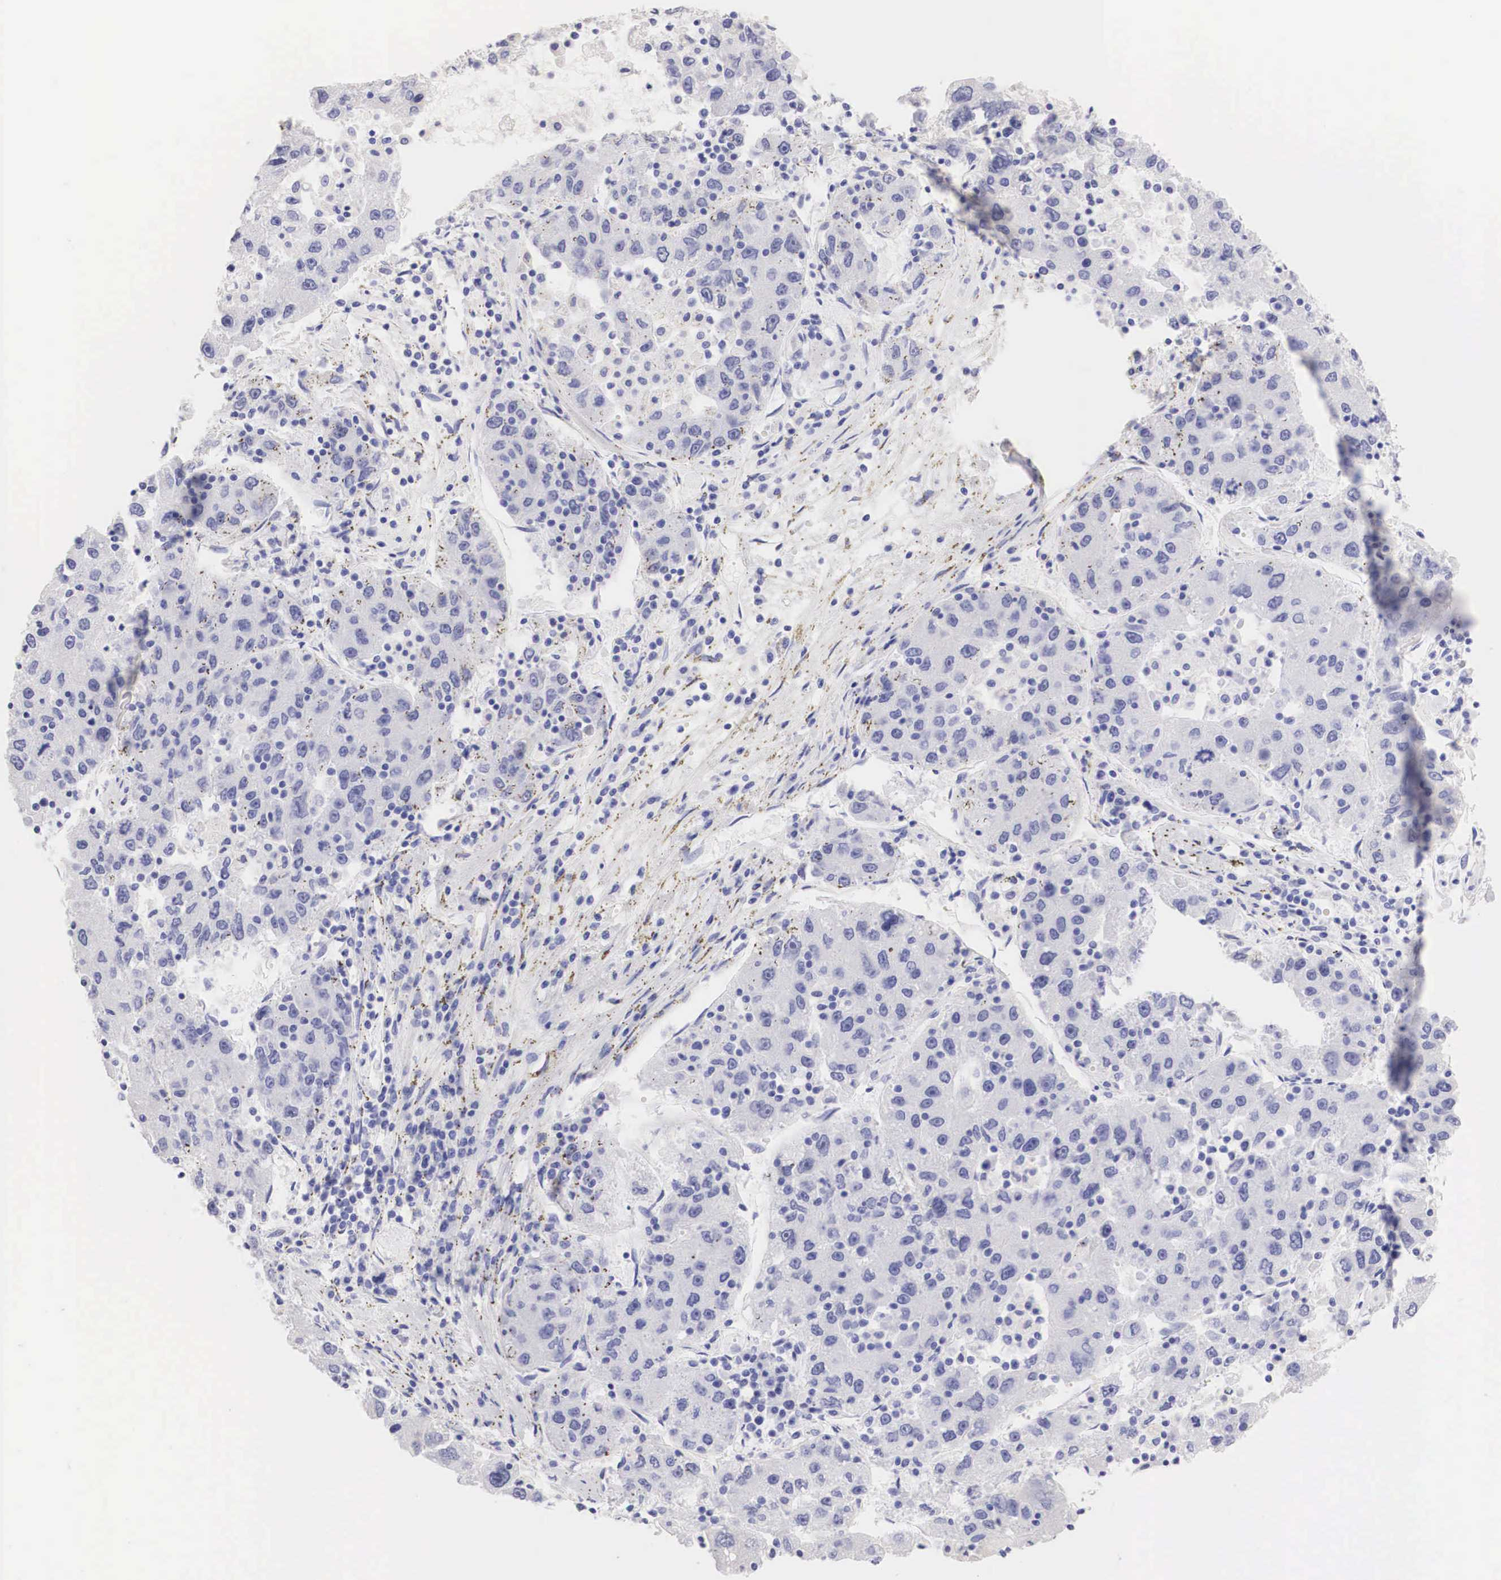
{"staining": {"intensity": "negative", "quantity": "none", "location": "none"}, "tissue": "liver cancer", "cell_type": "Tumor cells", "image_type": "cancer", "snomed": [{"axis": "morphology", "description": "Carcinoma, Hepatocellular, NOS"}, {"axis": "topography", "description": "Liver"}], "caption": "Immunohistochemical staining of liver cancer (hepatocellular carcinoma) shows no significant positivity in tumor cells.", "gene": "ERBB2", "patient": {"sex": "male", "age": 49}}